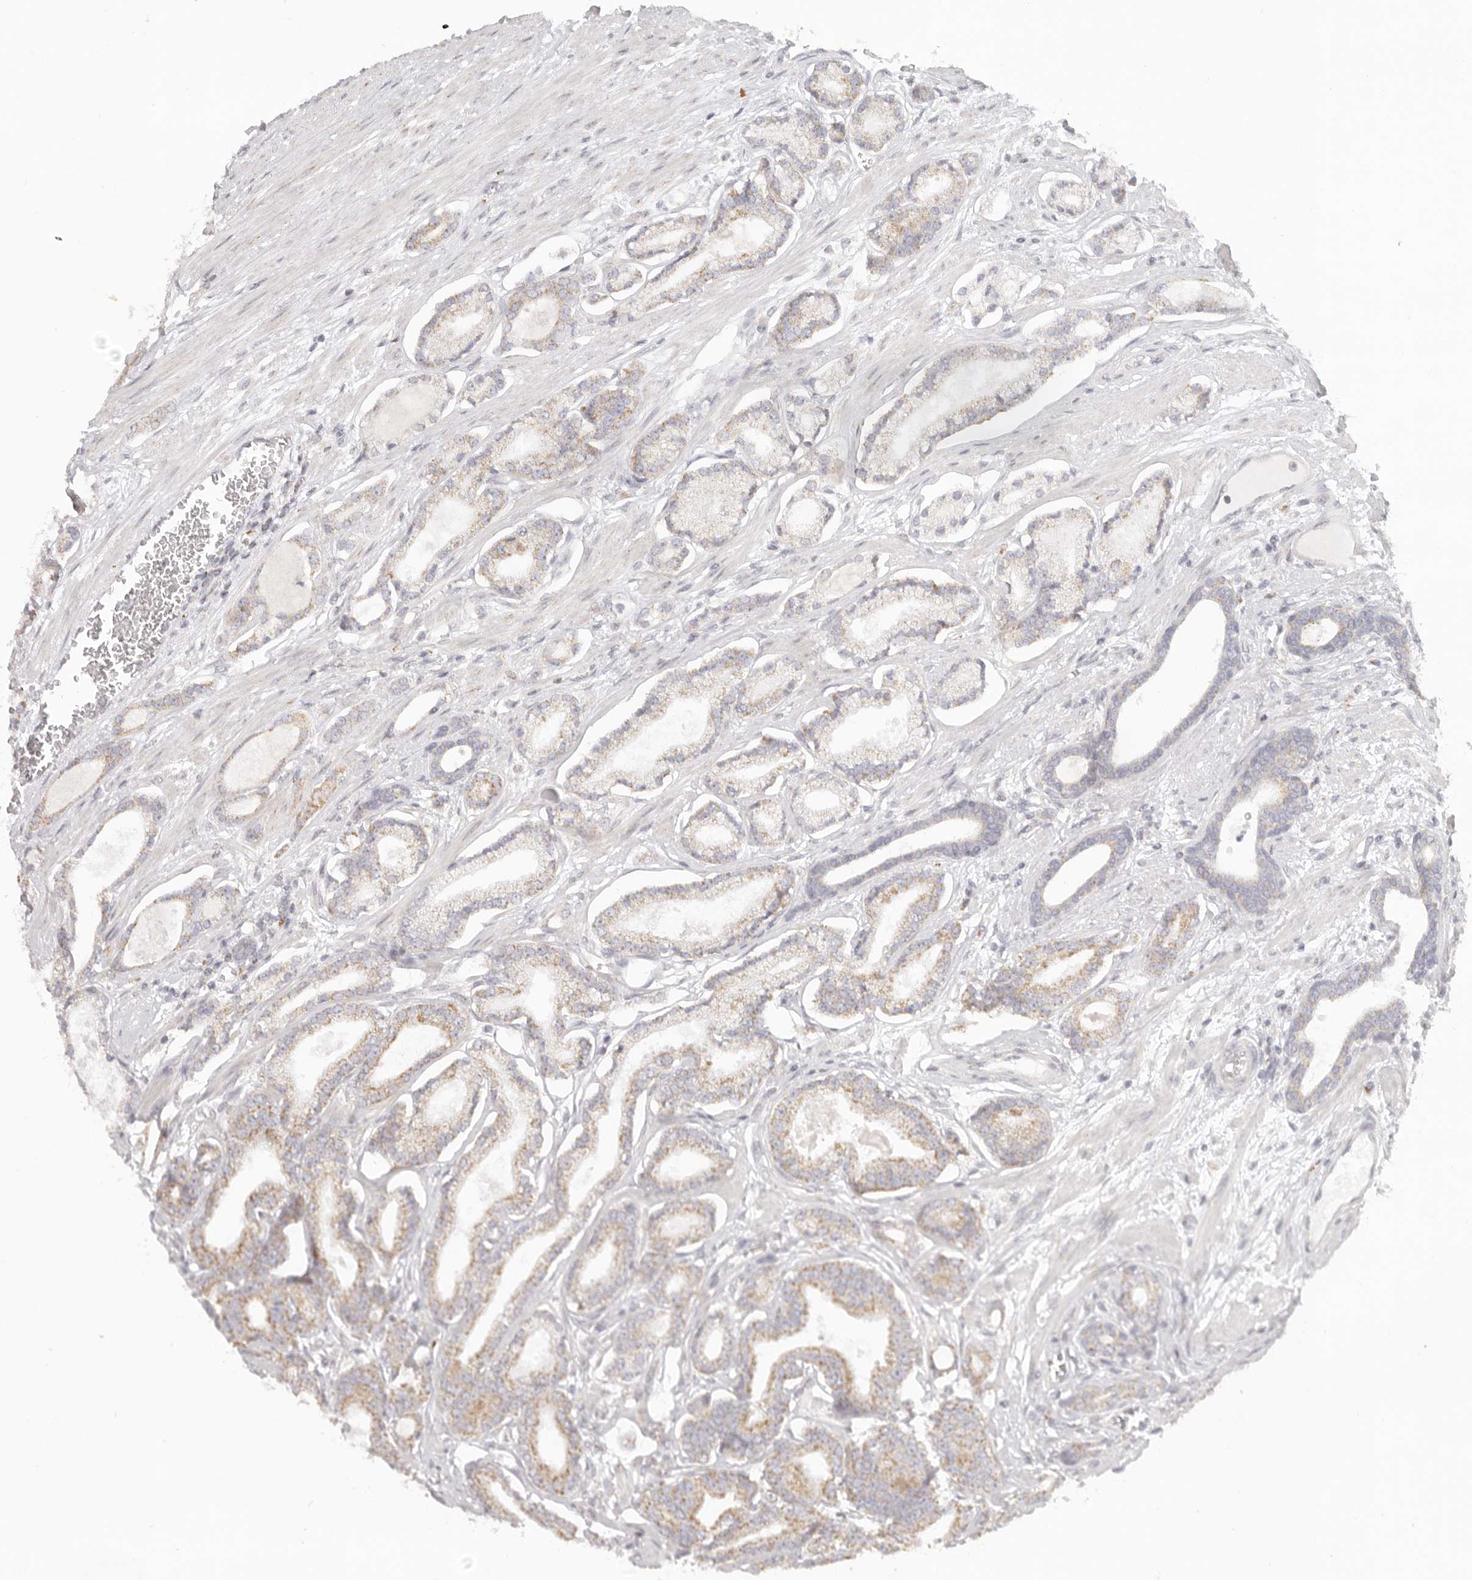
{"staining": {"intensity": "moderate", "quantity": ">75%", "location": "cytoplasmic/membranous"}, "tissue": "prostate cancer", "cell_type": "Tumor cells", "image_type": "cancer", "snomed": [{"axis": "morphology", "description": "Adenocarcinoma, Low grade"}, {"axis": "topography", "description": "Prostate"}], "caption": "Protein staining of prostate cancer tissue demonstrates moderate cytoplasmic/membranous expression in approximately >75% of tumor cells. The staining was performed using DAB to visualize the protein expression in brown, while the nuclei were stained in blue with hematoxylin (Magnification: 20x).", "gene": "KDF1", "patient": {"sex": "male", "age": 60}}